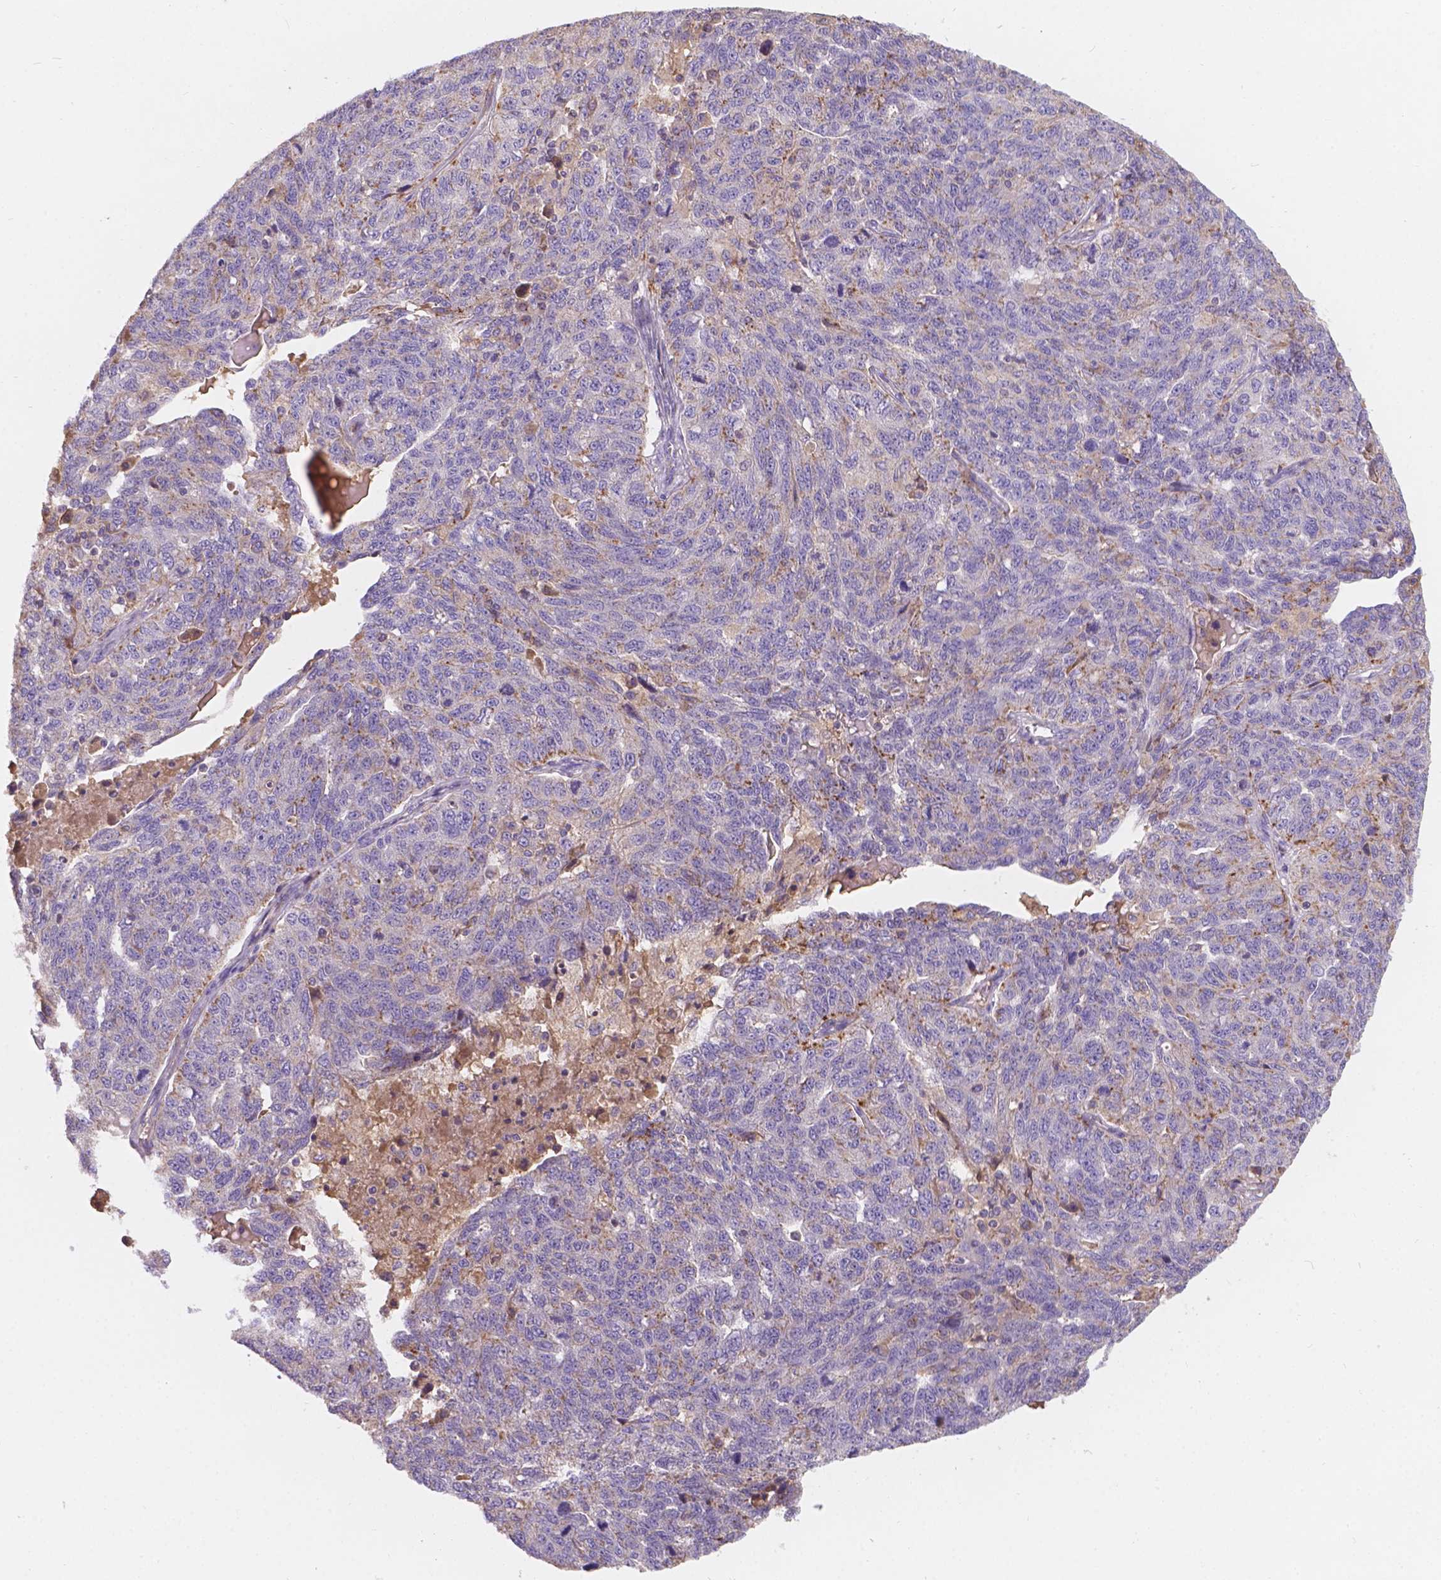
{"staining": {"intensity": "moderate", "quantity": "<25%", "location": "cytoplasmic/membranous"}, "tissue": "ovarian cancer", "cell_type": "Tumor cells", "image_type": "cancer", "snomed": [{"axis": "morphology", "description": "Cystadenocarcinoma, serous, NOS"}, {"axis": "topography", "description": "Ovary"}], "caption": "The photomicrograph demonstrates staining of ovarian cancer (serous cystadenocarcinoma), revealing moderate cytoplasmic/membranous protein expression (brown color) within tumor cells. Immunohistochemistry stains the protein of interest in brown and the nuclei are stained blue.", "gene": "CDK10", "patient": {"sex": "female", "age": 71}}